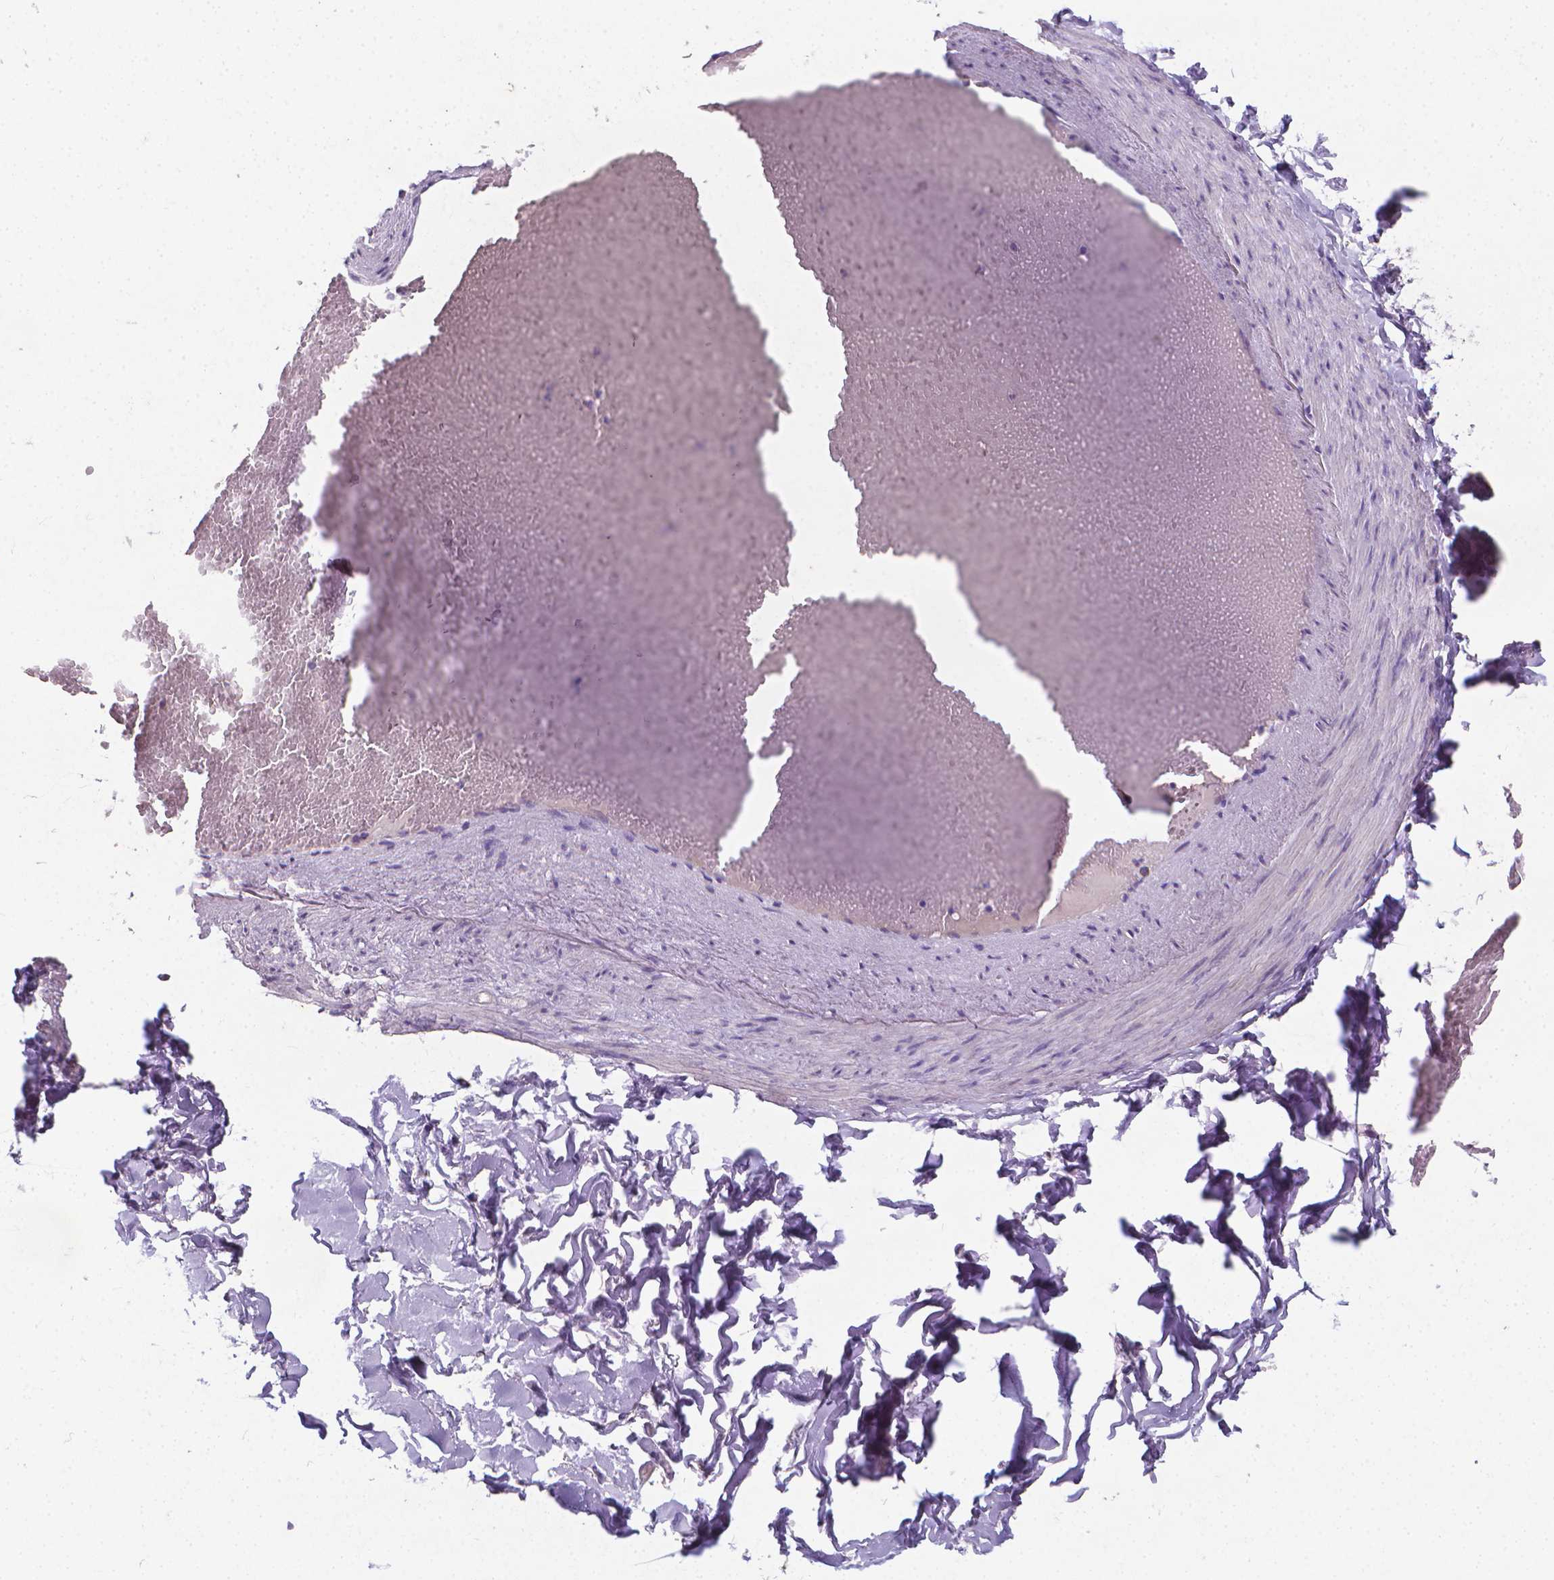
{"staining": {"intensity": "negative", "quantity": "none", "location": "none"}, "tissue": "adipose tissue", "cell_type": "Adipocytes", "image_type": "normal", "snomed": [{"axis": "morphology", "description": "Normal tissue, NOS"}, {"axis": "topography", "description": "Gallbladder"}, {"axis": "topography", "description": "Peripheral nerve tissue"}], "caption": "The photomicrograph shows no significant staining in adipocytes of adipose tissue.", "gene": "XPNPEP2", "patient": {"sex": "female", "age": 45}}